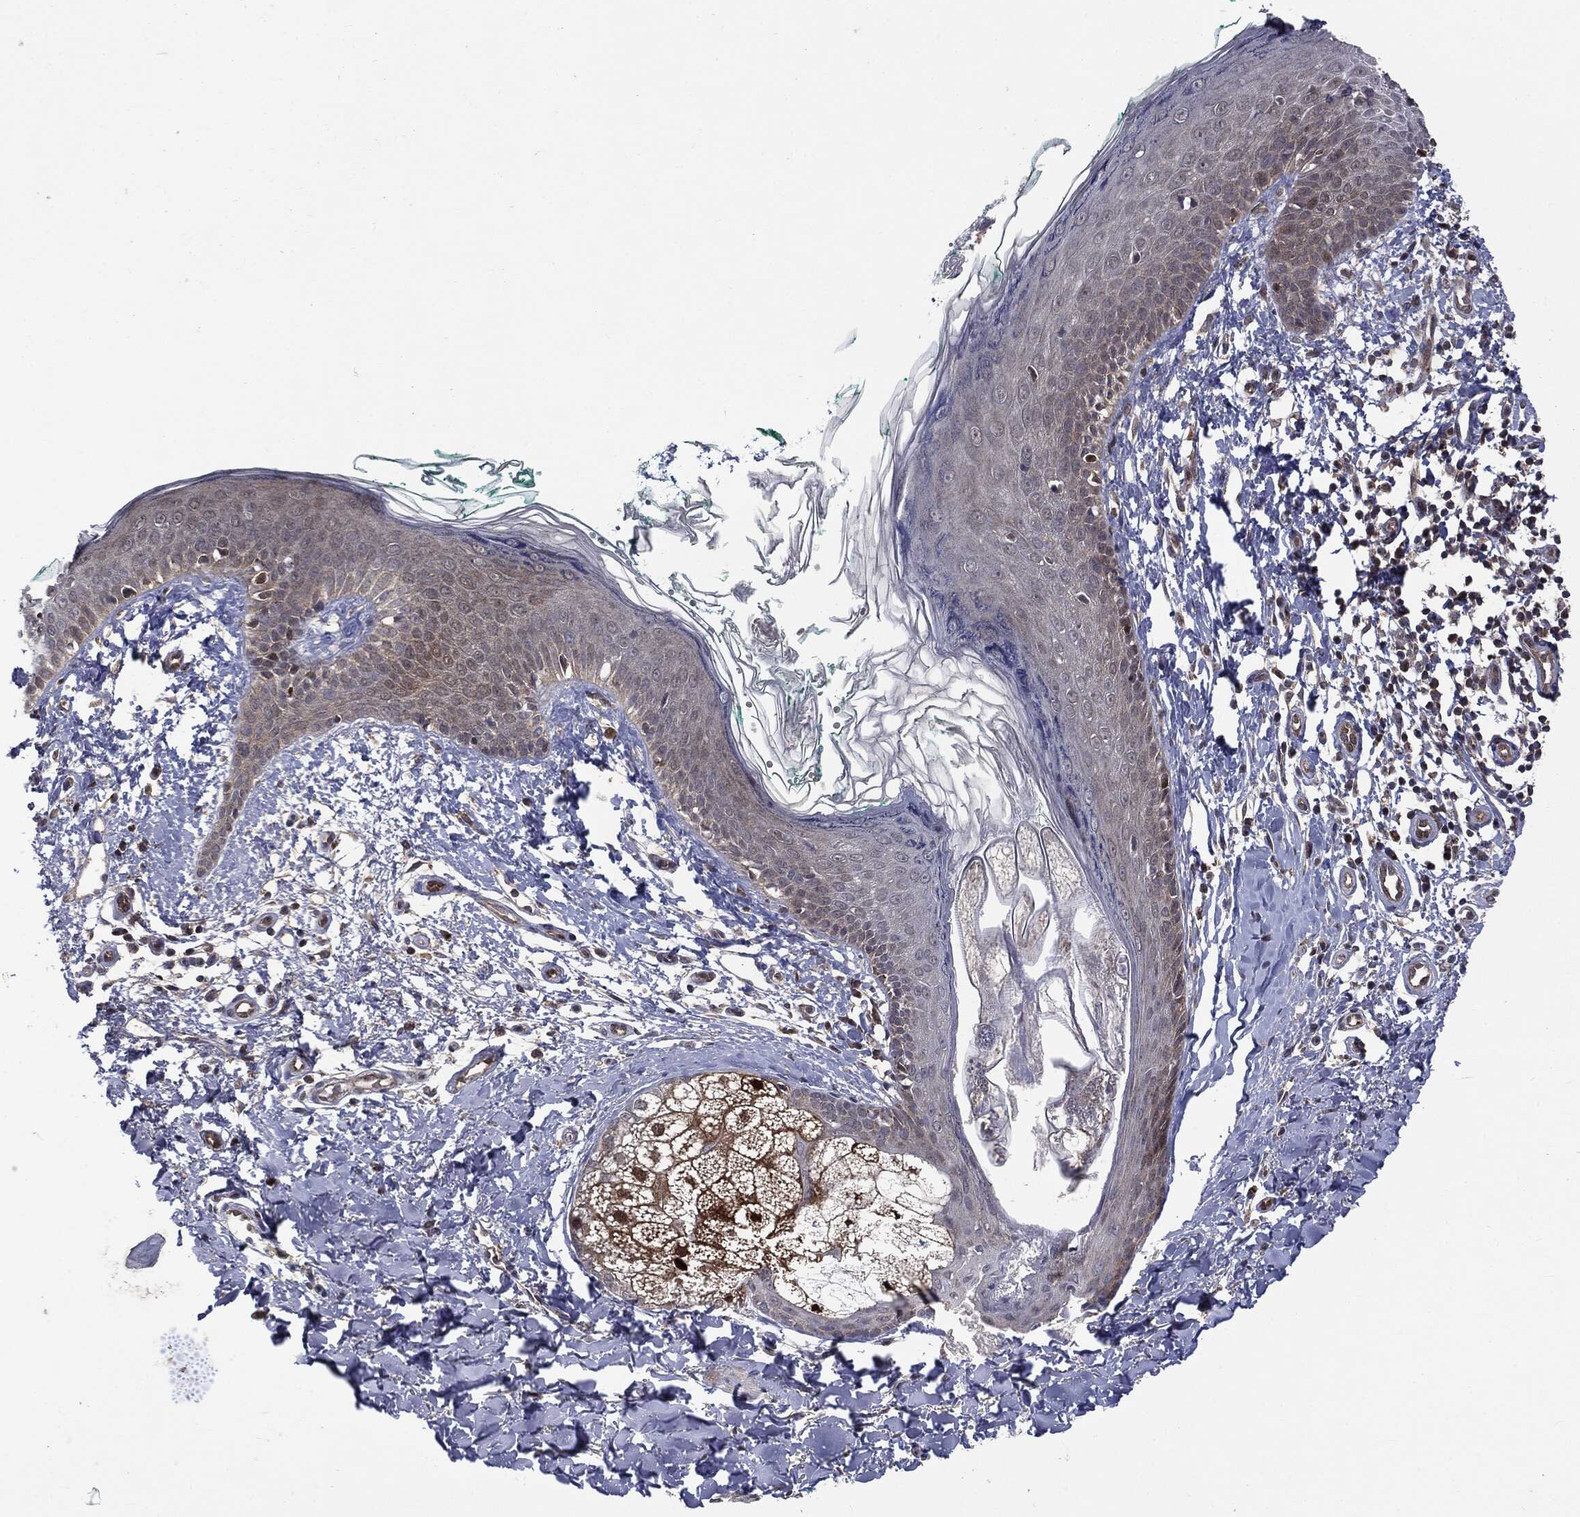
{"staining": {"intensity": "negative", "quantity": "none", "location": "none"}, "tissue": "skin", "cell_type": "Fibroblasts", "image_type": "normal", "snomed": [{"axis": "morphology", "description": "Normal tissue, NOS"}, {"axis": "morphology", "description": "Basal cell carcinoma"}, {"axis": "topography", "description": "Skin"}], "caption": "This is an immunohistochemistry (IHC) micrograph of normal skin. There is no staining in fibroblasts.", "gene": "PTPA", "patient": {"sex": "male", "age": 33}}